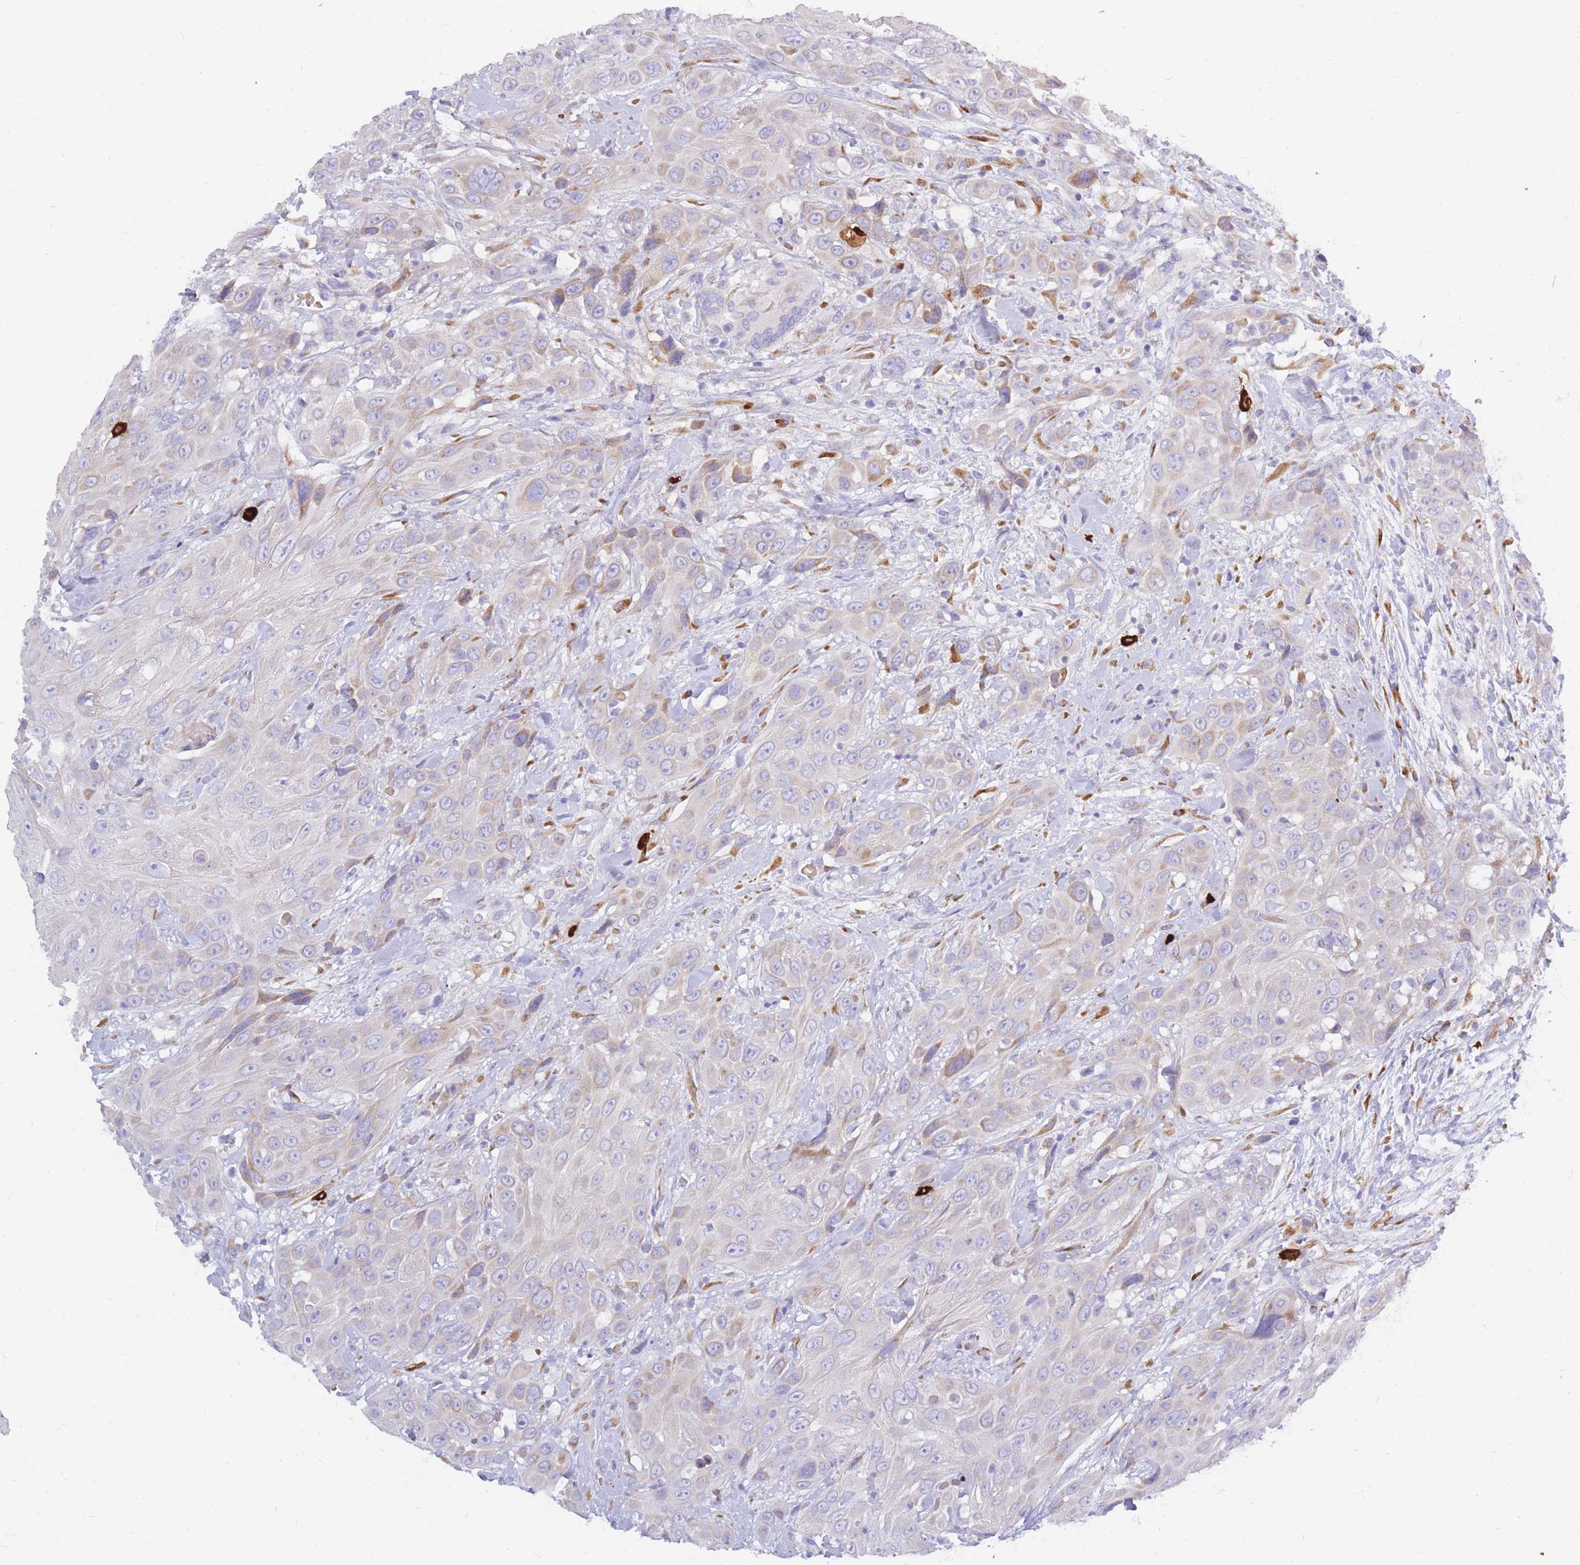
{"staining": {"intensity": "weak", "quantity": "<25%", "location": "cytoplasmic/membranous"}, "tissue": "head and neck cancer", "cell_type": "Tumor cells", "image_type": "cancer", "snomed": [{"axis": "morphology", "description": "Squamous cell carcinoma, NOS"}, {"axis": "topography", "description": "Head-Neck"}], "caption": "This is an immunohistochemistry (IHC) micrograph of human head and neck cancer. There is no expression in tumor cells.", "gene": "TPSD1", "patient": {"sex": "male", "age": 81}}